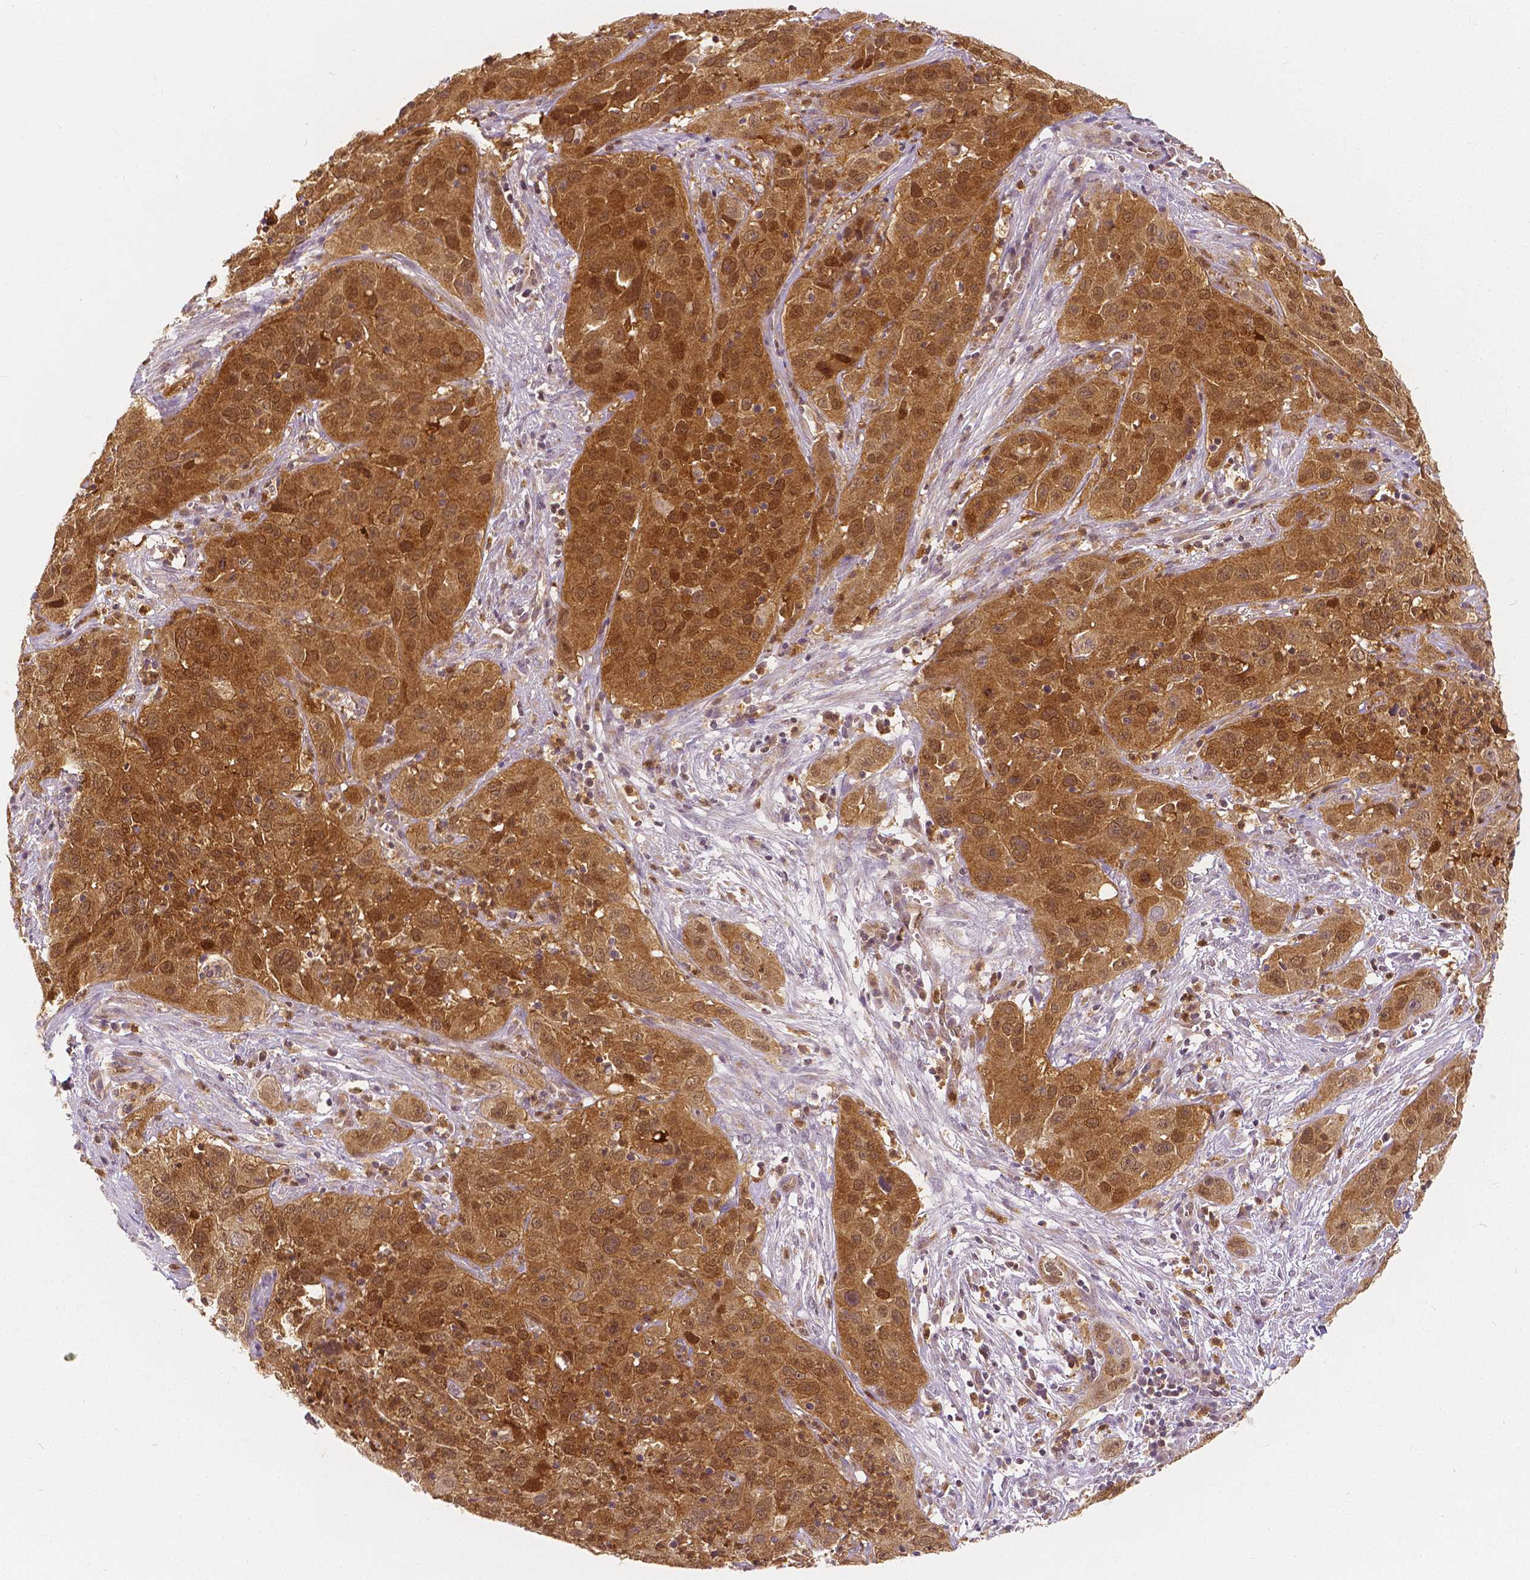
{"staining": {"intensity": "moderate", "quantity": ">75%", "location": "cytoplasmic/membranous,nuclear"}, "tissue": "cervical cancer", "cell_type": "Tumor cells", "image_type": "cancer", "snomed": [{"axis": "morphology", "description": "Squamous cell carcinoma, NOS"}, {"axis": "topography", "description": "Cervix"}], "caption": "Tumor cells show medium levels of moderate cytoplasmic/membranous and nuclear expression in about >75% of cells in cervical cancer (squamous cell carcinoma). The protein is shown in brown color, while the nuclei are stained blue.", "gene": "NAPRT", "patient": {"sex": "female", "age": 32}}